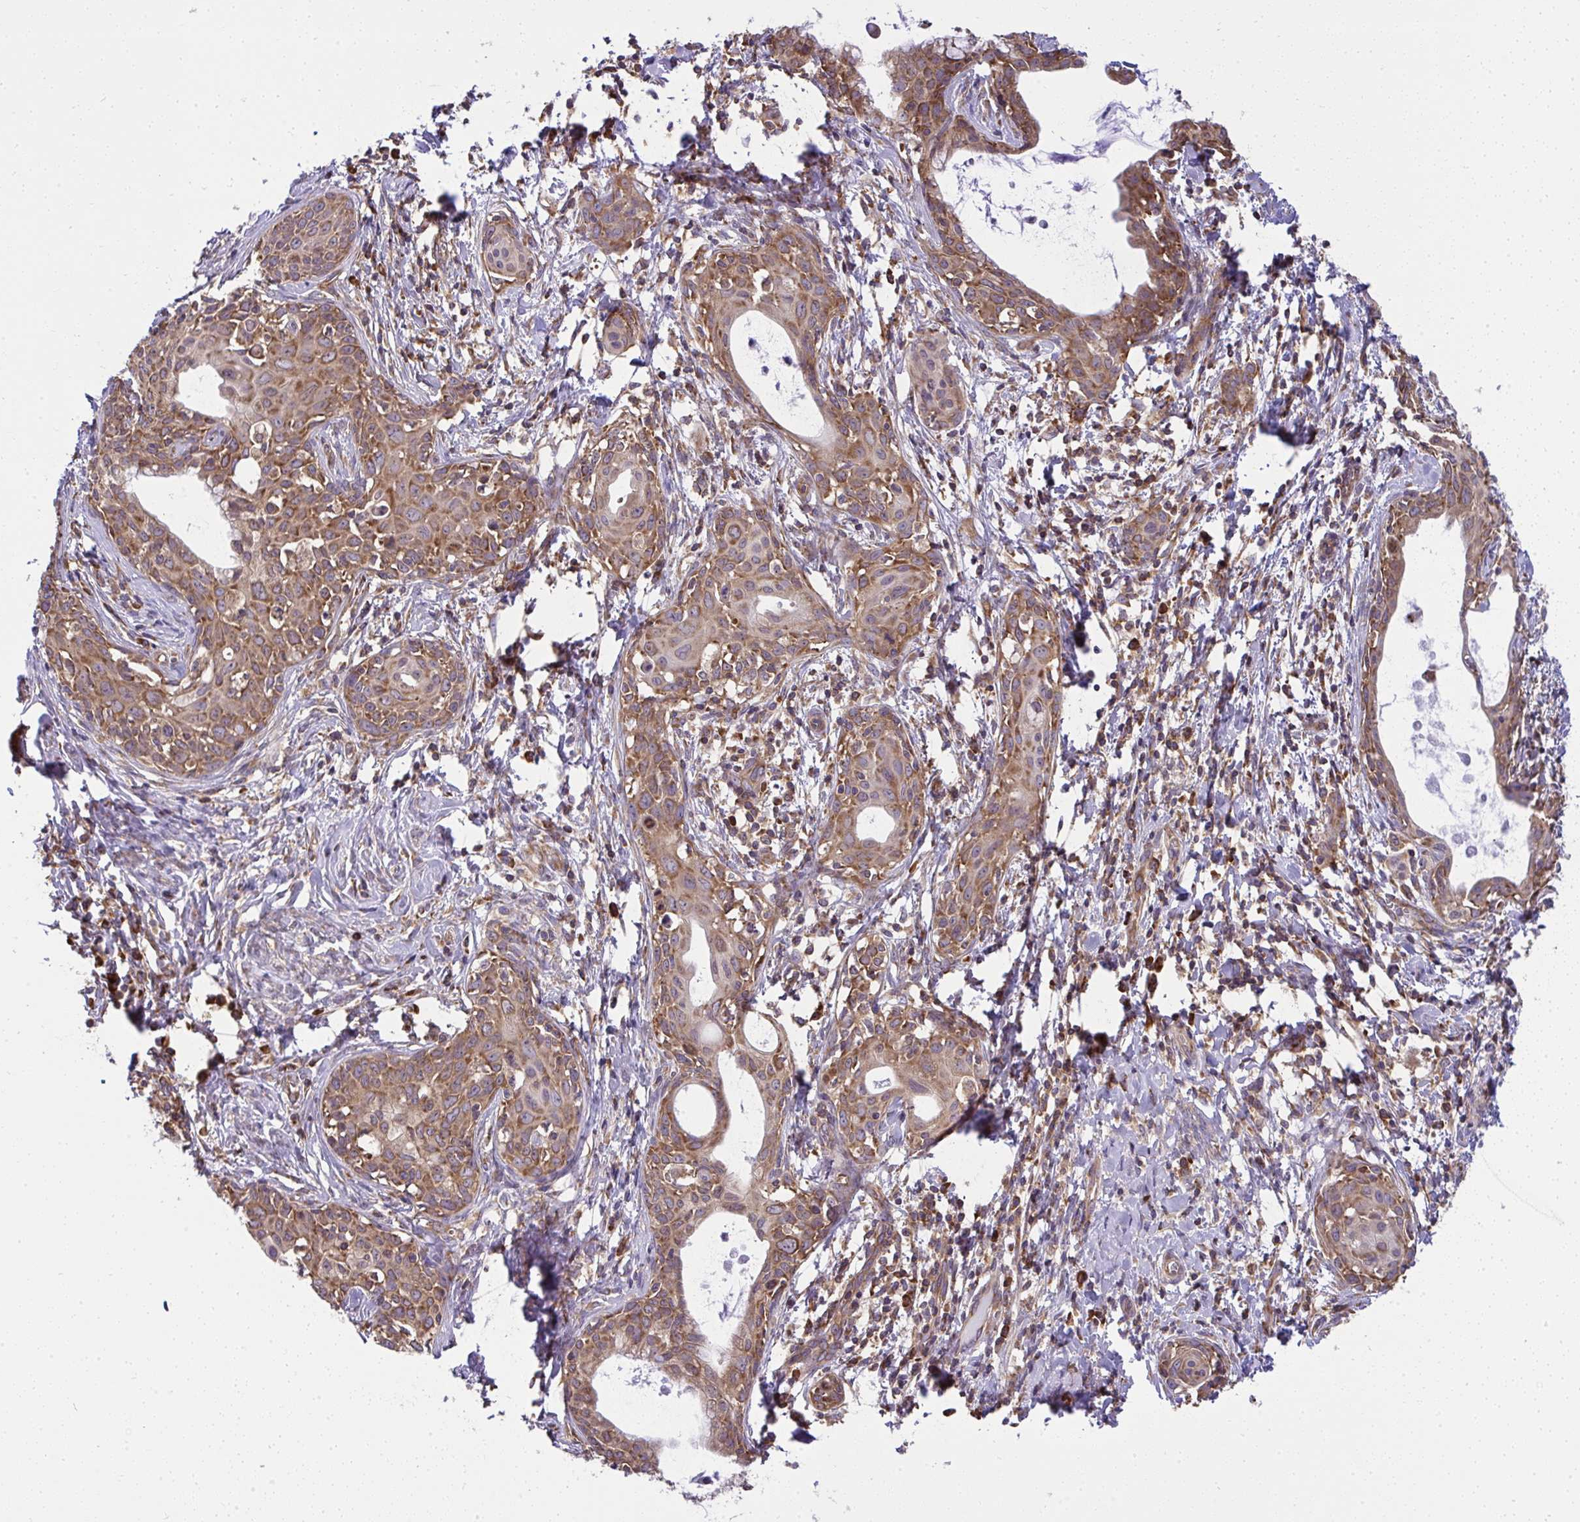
{"staining": {"intensity": "strong", "quantity": ">75%", "location": "cytoplasmic/membranous"}, "tissue": "cervical cancer", "cell_type": "Tumor cells", "image_type": "cancer", "snomed": [{"axis": "morphology", "description": "Squamous cell carcinoma, NOS"}, {"axis": "topography", "description": "Cervix"}], "caption": "This image displays cervical cancer (squamous cell carcinoma) stained with immunohistochemistry to label a protein in brown. The cytoplasmic/membranous of tumor cells show strong positivity for the protein. Nuclei are counter-stained blue.", "gene": "RPS7", "patient": {"sex": "female", "age": 52}}